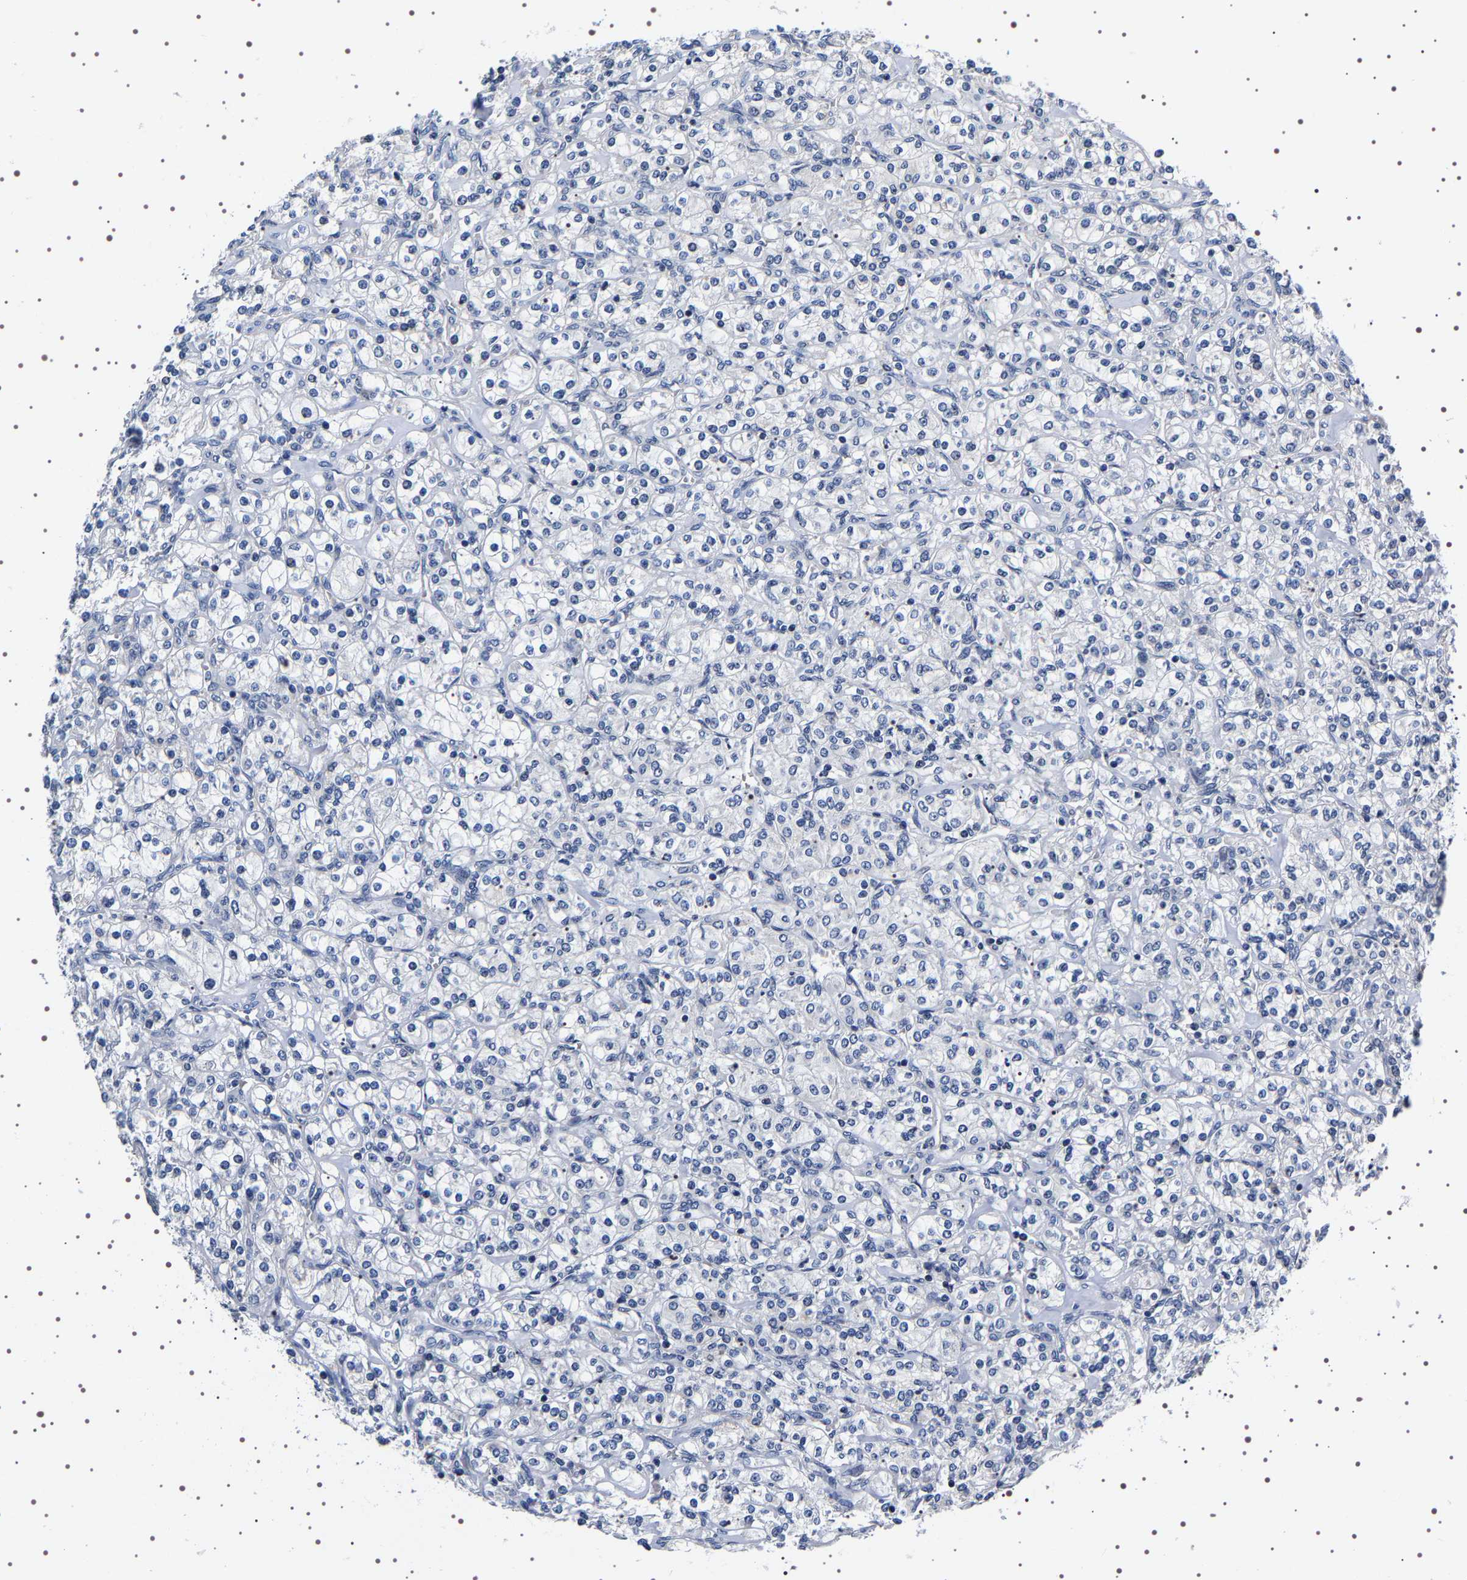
{"staining": {"intensity": "negative", "quantity": "none", "location": "none"}, "tissue": "renal cancer", "cell_type": "Tumor cells", "image_type": "cancer", "snomed": [{"axis": "morphology", "description": "Adenocarcinoma, NOS"}, {"axis": "topography", "description": "Kidney"}], "caption": "Photomicrograph shows no protein staining in tumor cells of adenocarcinoma (renal) tissue. (Stains: DAB (3,3'-diaminobenzidine) IHC with hematoxylin counter stain, Microscopy: brightfield microscopy at high magnification).", "gene": "GNL3", "patient": {"sex": "male", "age": 77}}